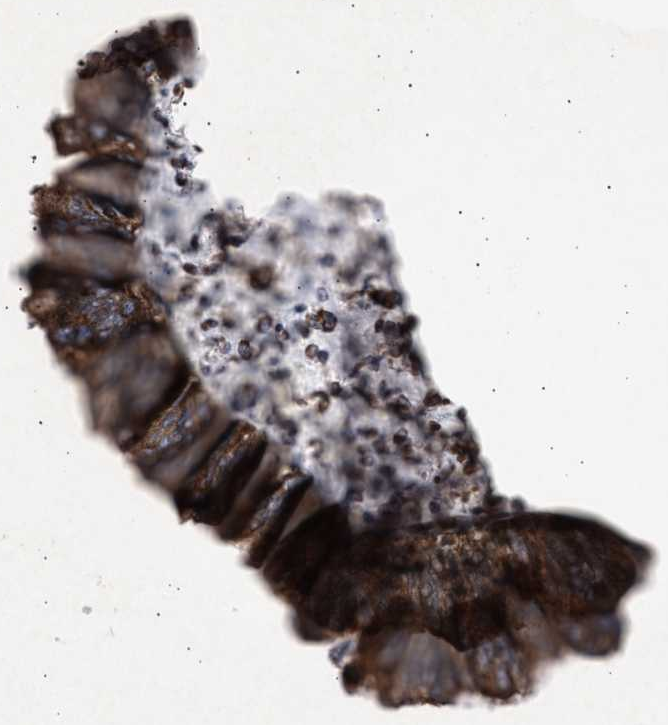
{"staining": {"intensity": "moderate", "quantity": ">75%", "location": "cytoplasmic/membranous"}, "tissue": "ovarian cancer", "cell_type": "Tumor cells", "image_type": "cancer", "snomed": [{"axis": "morphology", "description": "Cystadenocarcinoma, serous, NOS"}, {"axis": "topography", "description": "Ovary"}], "caption": "Immunohistochemical staining of human ovarian cancer (serous cystadenocarcinoma) demonstrates medium levels of moderate cytoplasmic/membranous staining in approximately >75% of tumor cells.", "gene": "TTC19", "patient": {"sex": "female", "age": 79}}